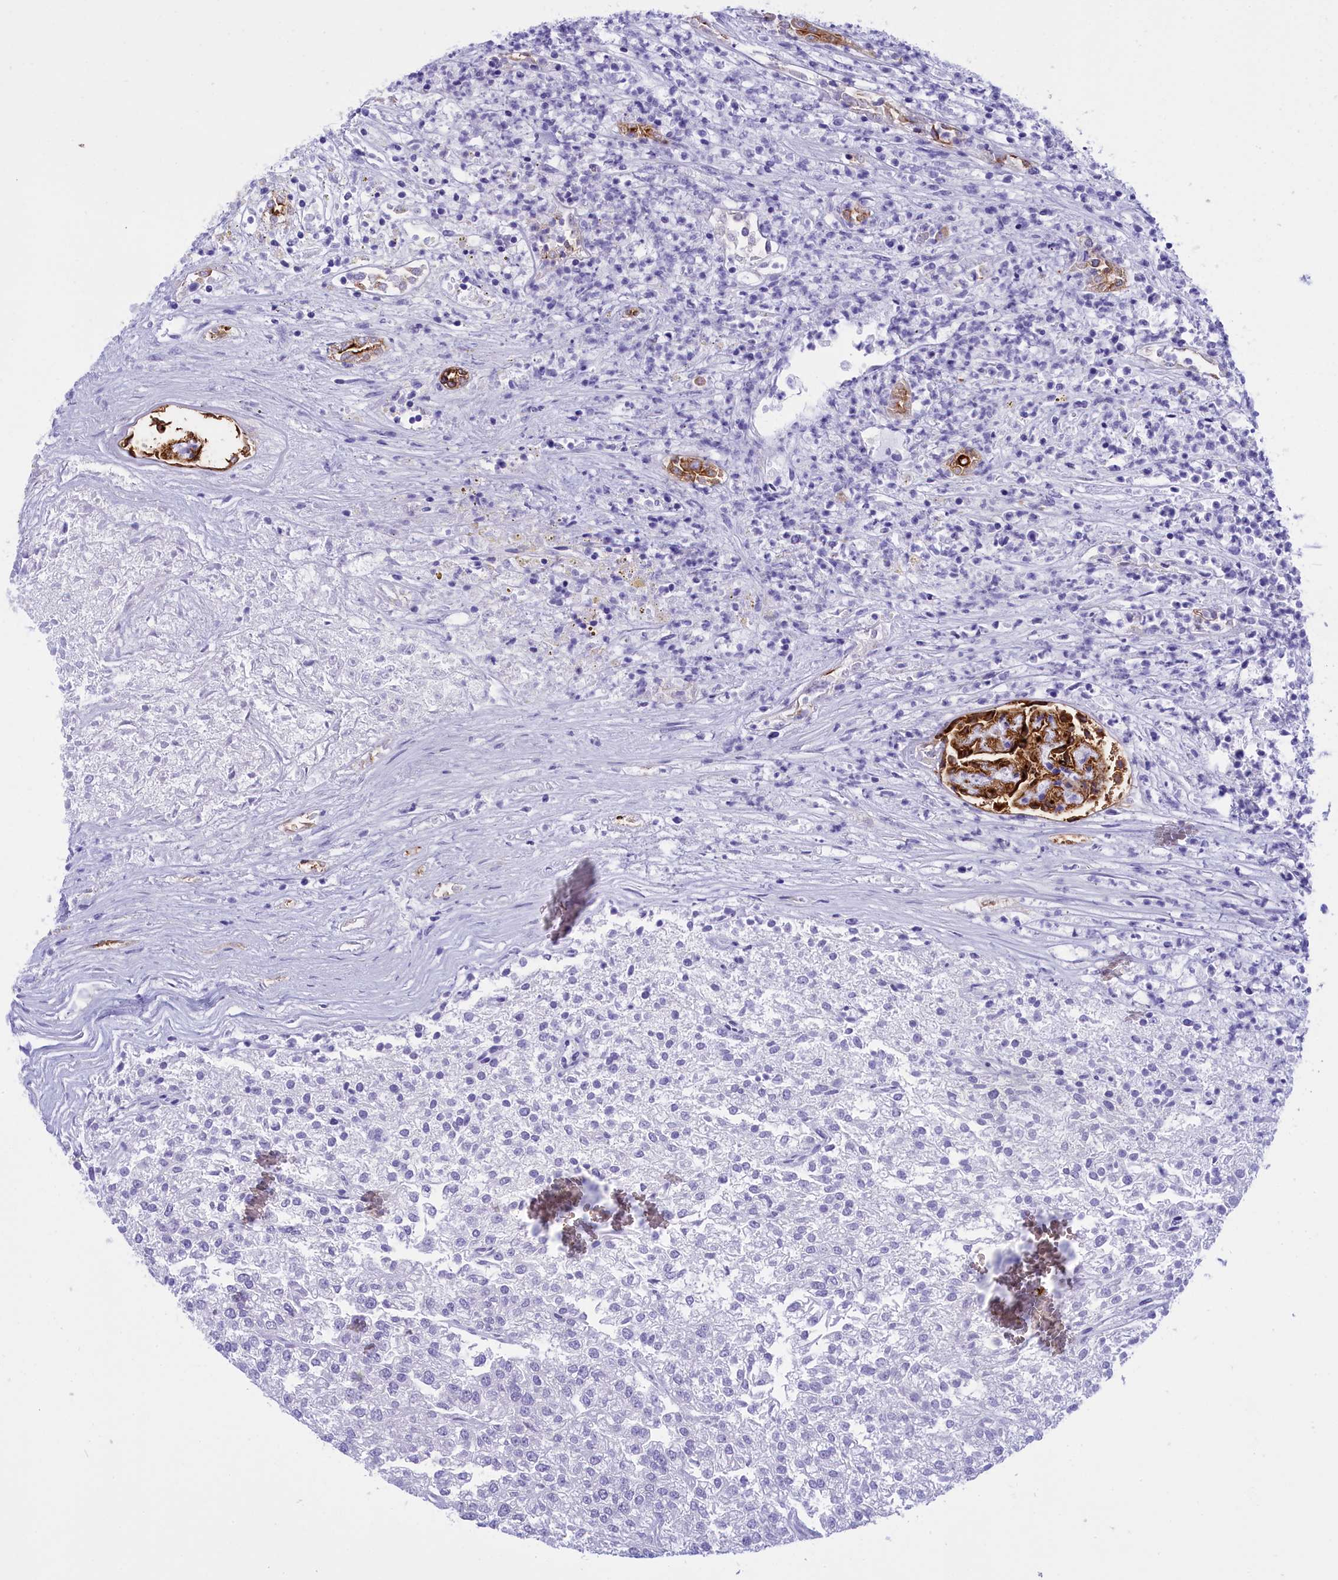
{"staining": {"intensity": "negative", "quantity": "none", "location": "none"}, "tissue": "renal cancer", "cell_type": "Tumor cells", "image_type": "cancer", "snomed": [{"axis": "morphology", "description": "Adenocarcinoma, NOS"}, {"axis": "topography", "description": "Kidney"}], "caption": "This micrograph is of adenocarcinoma (renal) stained with immunohistochemistry (IHC) to label a protein in brown with the nuclei are counter-stained blue. There is no expression in tumor cells.", "gene": "SPIRE2", "patient": {"sex": "female", "age": 54}}